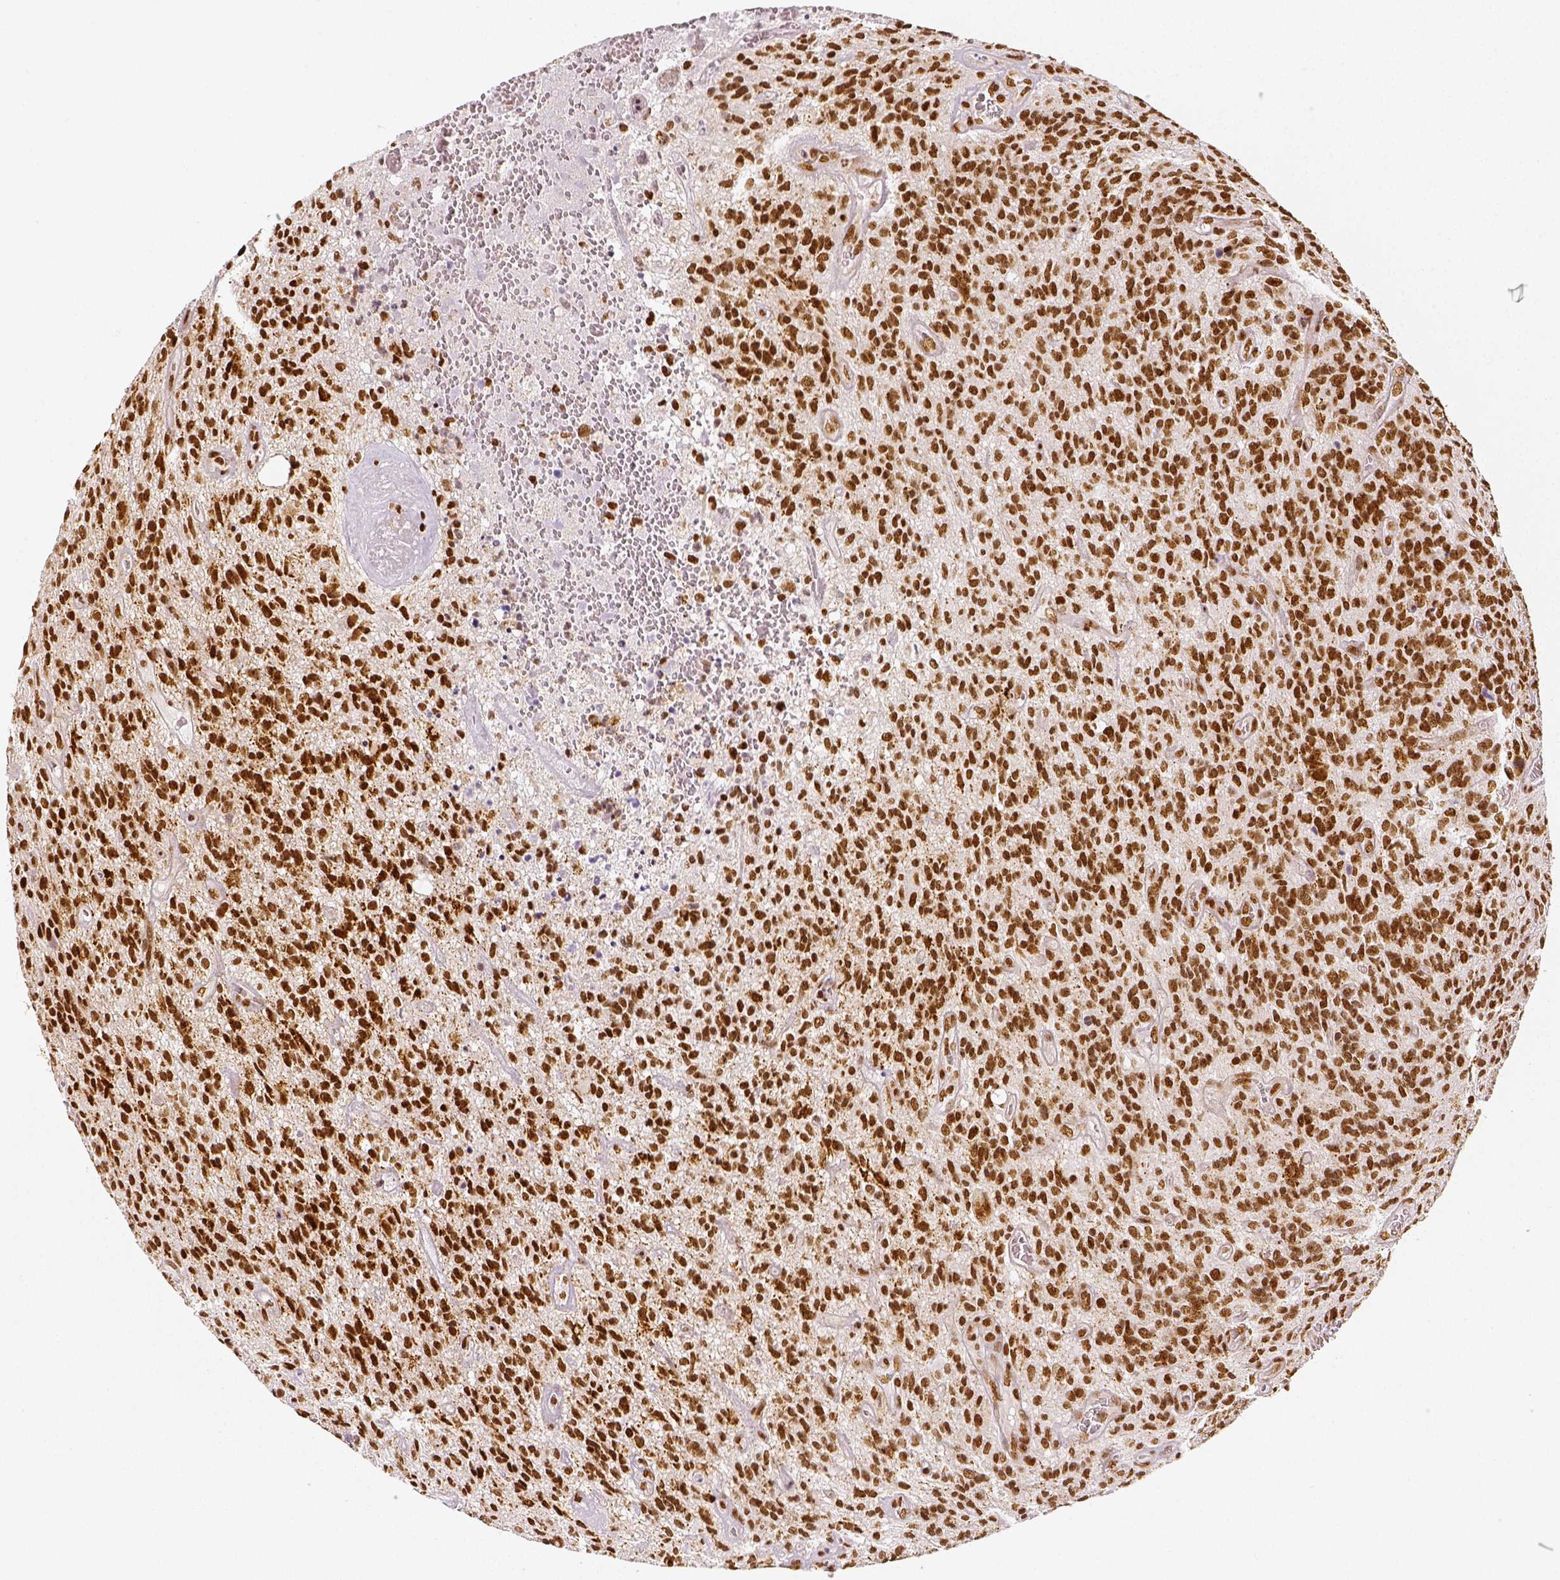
{"staining": {"intensity": "strong", "quantity": ">75%", "location": "nuclear"}, "tissue": "glioma", "cell_type": "Tumor cells", "image_type": "cancer", "snomed": [{"axis": "morphology", "description": "Glioma, malignant, High grade"}, {"axis": "topography", "description": "Brain"}], "caption": "Glioma stained with DAB (3,3'-diaminobenzidine) immunohistochemistry reveals high levels of strong nuclear expression in approximately >75% of tumor cells.", "gene": "KDM5B", "patient": {"sex": "male", "age": 76}}